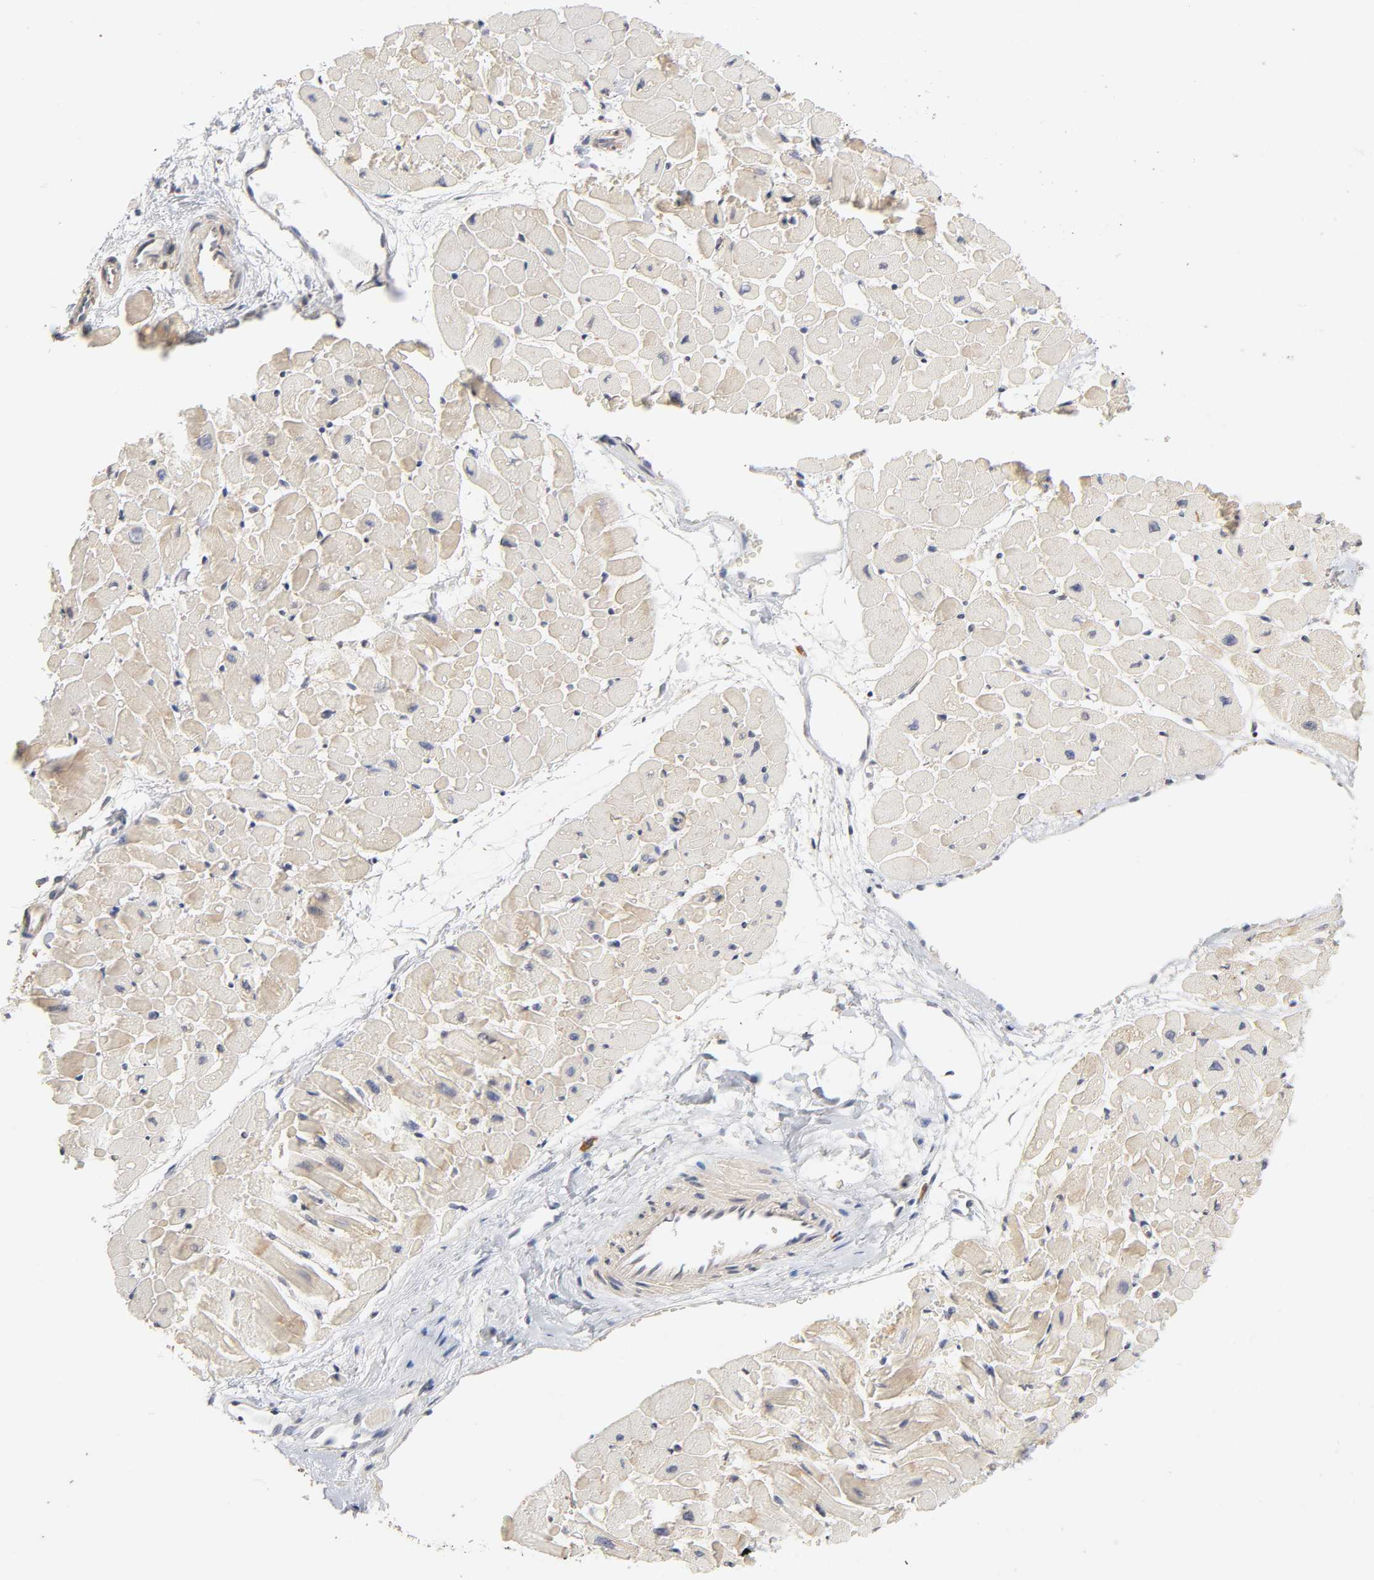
{"staining": {"intensity": "weak", "quantity": "25%-75%", "location": "cytoplasmic/membranous"}, "tissue": "heart muscle", "cell_type": "Cardiomyocytes", "image_type": "normal", "snomed": [{"axis": "morphology", "description": "Normal tissue, NOS"}, {"axis": "topography", "description": "Heart"}], "caption": "Protein expression analysis of unremarkable heart muscle reveals weak cytoplasmic/membranous expression in about 25%-75% of cardiomyocytes. (DAB = brown stain, brightfield microscopy at high magnification).", "gene": "CXADR", "patient": {"sex": "male", "age": 45}}